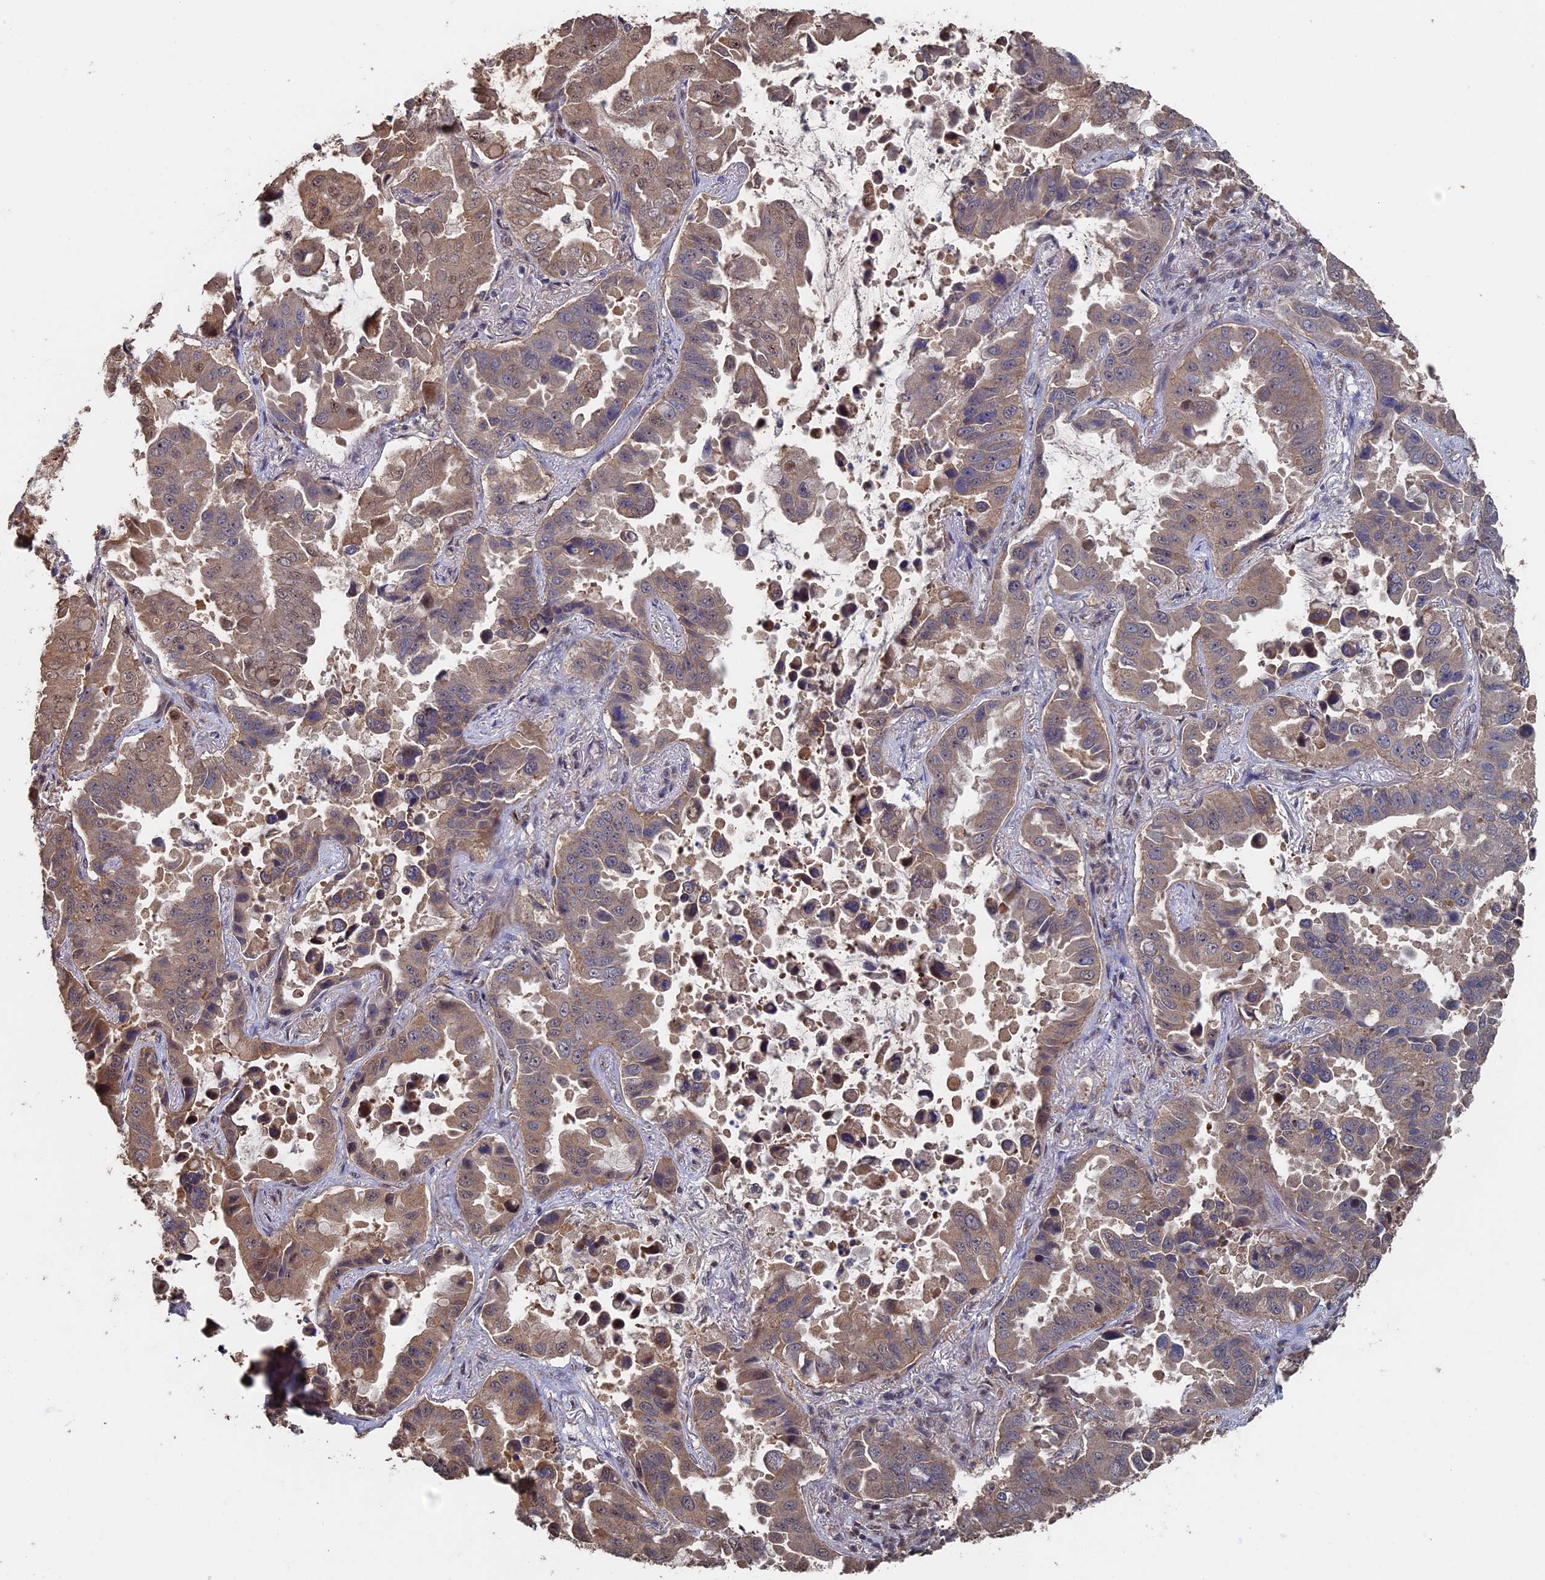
{"staining": {"intensity": "weak", "quantity": ">75%", "location": "cytoplasmic/membranous,nuclear"}, "tissue": "lung cancer", "cell_type": "Tumor cells", "image_type": "cancer", "snomed": [{"axis": "morphology", "description": "Adenocarcinoma, NOS"}, {"axis": "topography", "description": "Lung"}], "caption": "This photomicrograph demonstrates IHC staining of human lung cancer (adenocarcinoma), with low weak cytoplasmic/membranous and nuclear staining in about >75% of tumor cells.", "gene": "KIAA1328", "patient": {"sex": "male", "age": 64}}